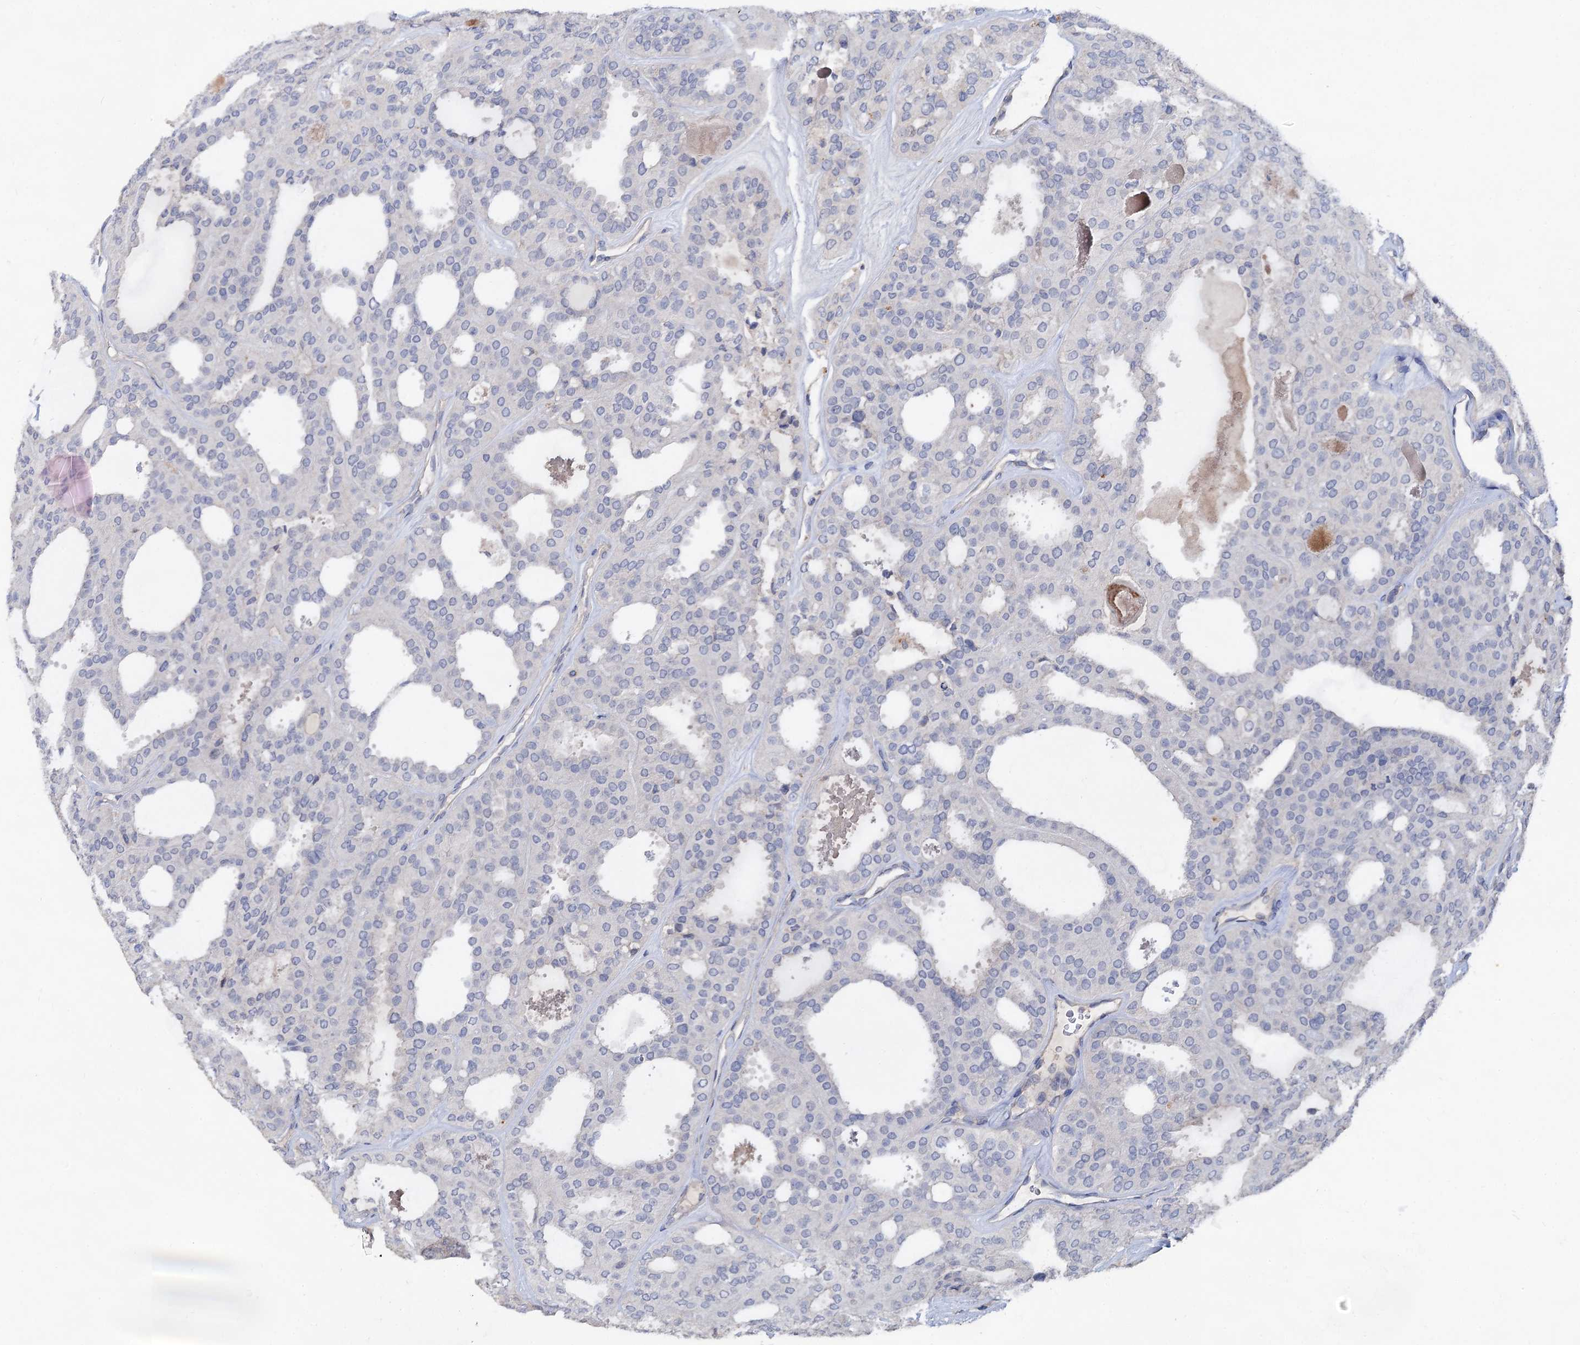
{"staining": {"intensity": "negative", "quantity": "none", "location": "none"}, "tissue": "thyroid cancer", "cell_type": "Tumor cells", "image_type": "cancer", "snomed": [{"axis": "morphology", "description": "Follicular adenoma carcinoma, NOS"}, {"axis": "topography", "description": "Thyroid gland"}], "caption": "This is a photomicrograph of immunohistochemistry staining of thyroid follicular adenoma carcinoma, which shows no positivity in tumor cells.", "gene": "HVCN1", "patient": {"sex": "male", "age": 75}}